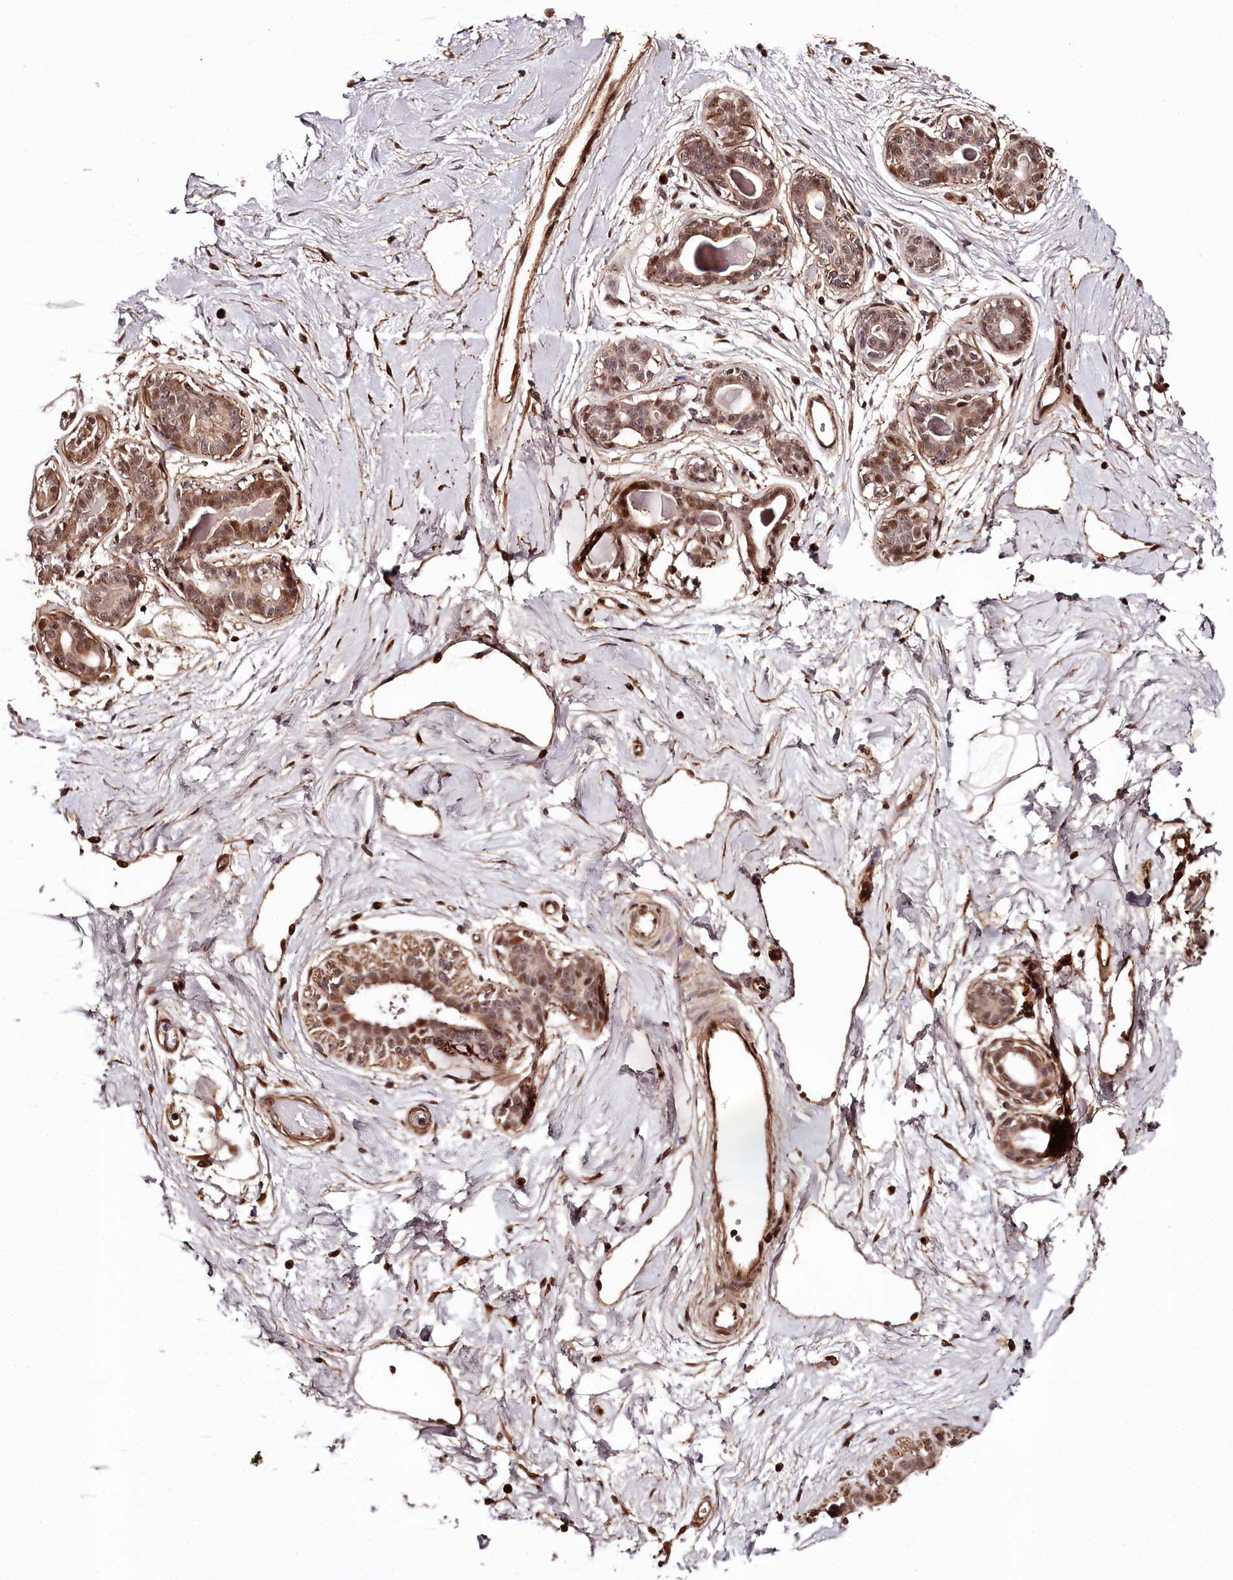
{"staining": {"intensity": "moderate", "quantity": ">75%", "location": "cytoplasmic/membranous,nuclear"}, "tissue": "breast", "cell_type": "Adipocytes", "image_type": "normal", "snomed": [{"axis": "morphology", "description": "Normal tissue, NOS"}, {"axis": "topography", "description": "Breast"}], "caption": "IHC photomicrograph of benign breast stained for a protein (brown), which demonstrates medium levels of moderate cytoplasmic/membranous,nuclear staining in about >75% of adipocytes.", "gene": "TTC33", "patient": {"sex": "female", "age": 45}}